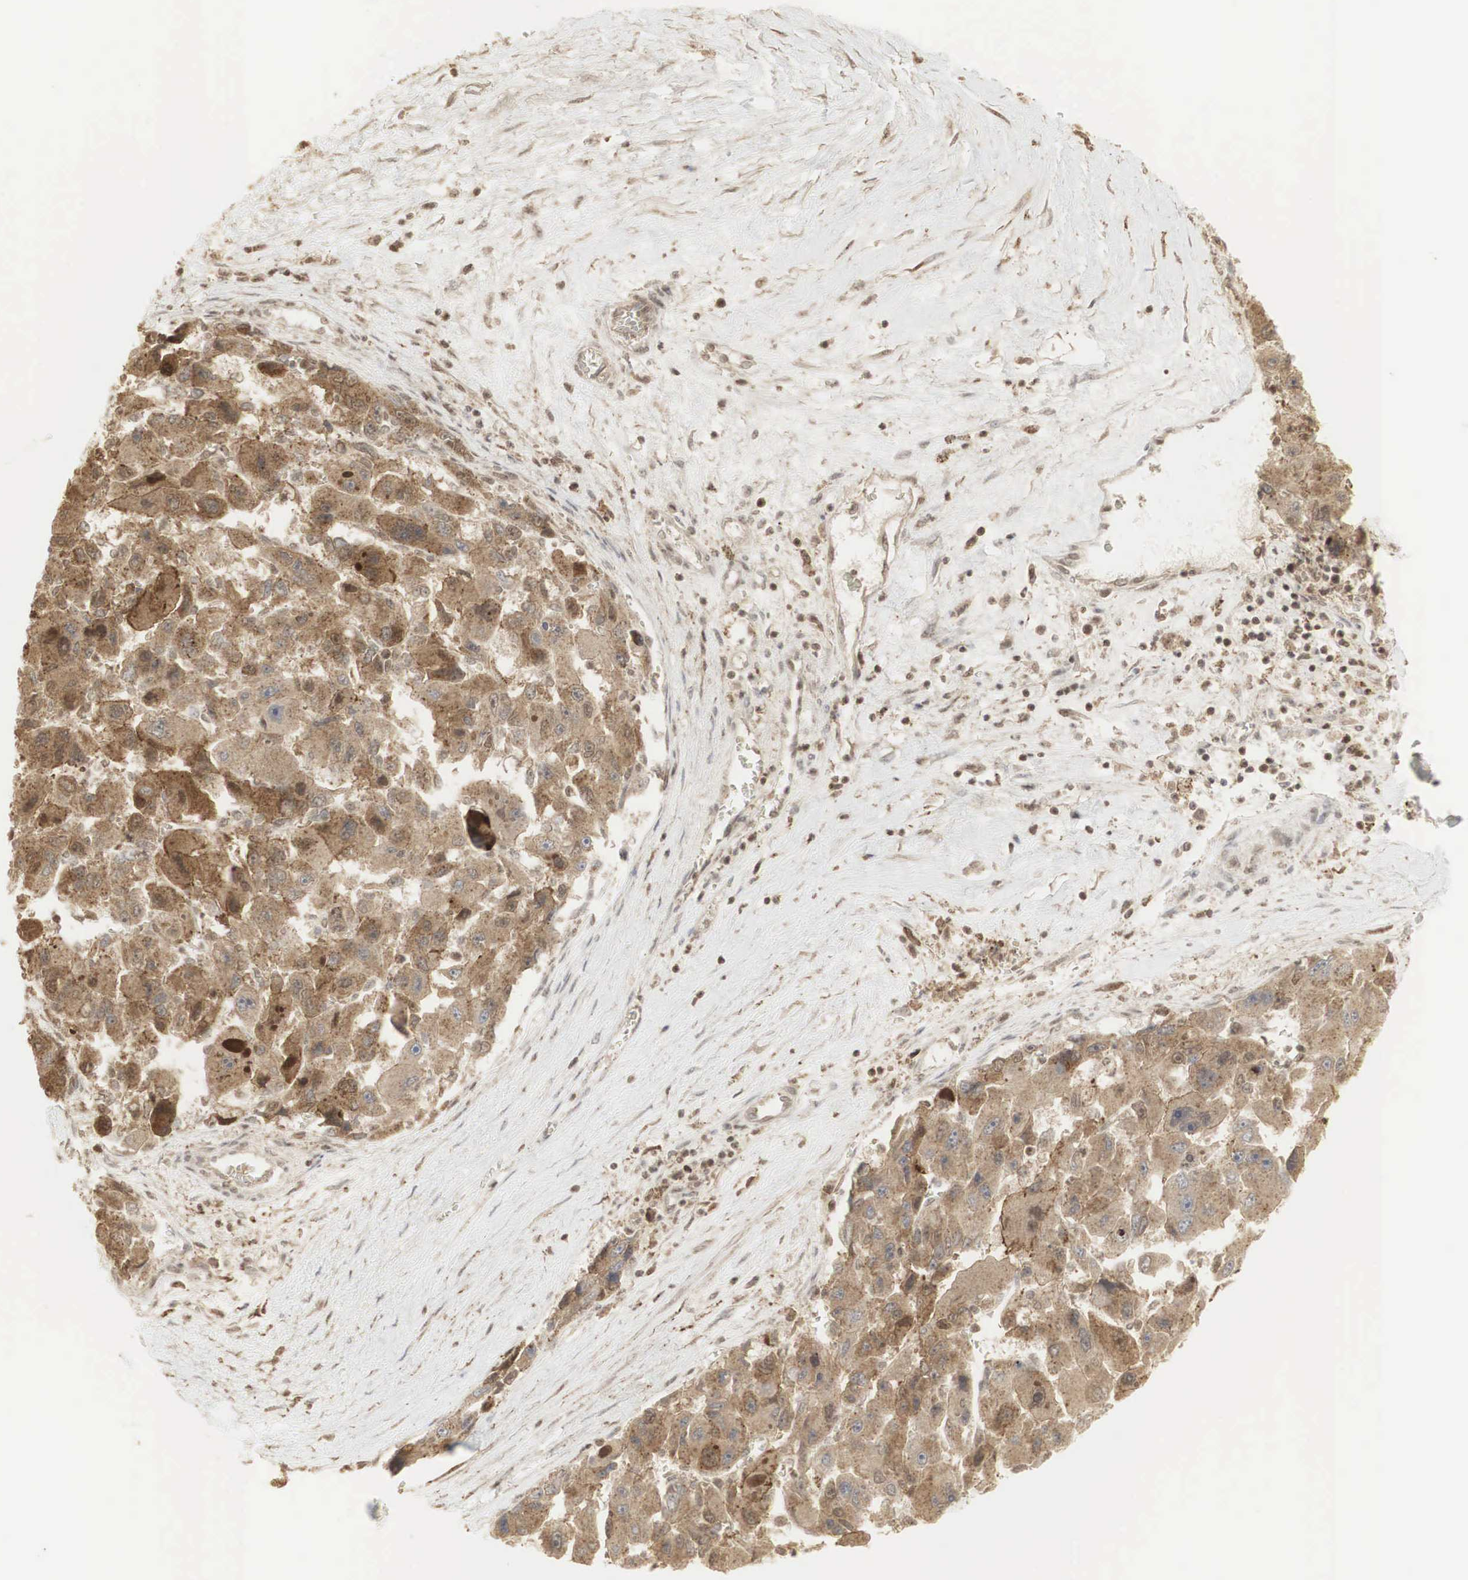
{"staining": {"intensity": "moderate", "quantity": ">75%", "location": "cytoplasmic/membranous,nuclear"}, "tissue": "liver cancer", "cell_type": "Tumor cells", "image_type": "cancer", "snomed": [{"axis": "morphology", "description": "Carcinoma, Hepatocellular, NOS"}, {"axis": "topography", "description": "Liver"}], "caption": "Immunohistochemical staining of hepatocellular carcinoma (liver) displays moderate cytoplasmic/membranous and nuclear protein staining in approximately >75% of tumor cells. (Stains: DAB (3,3'-diaminobenzidine) in brown, nuclei in blue, Microscopy: brightfield microscopy at high magnification).", "gene": "RNF113A", "patient": {"sex": "male", "age": 64}}